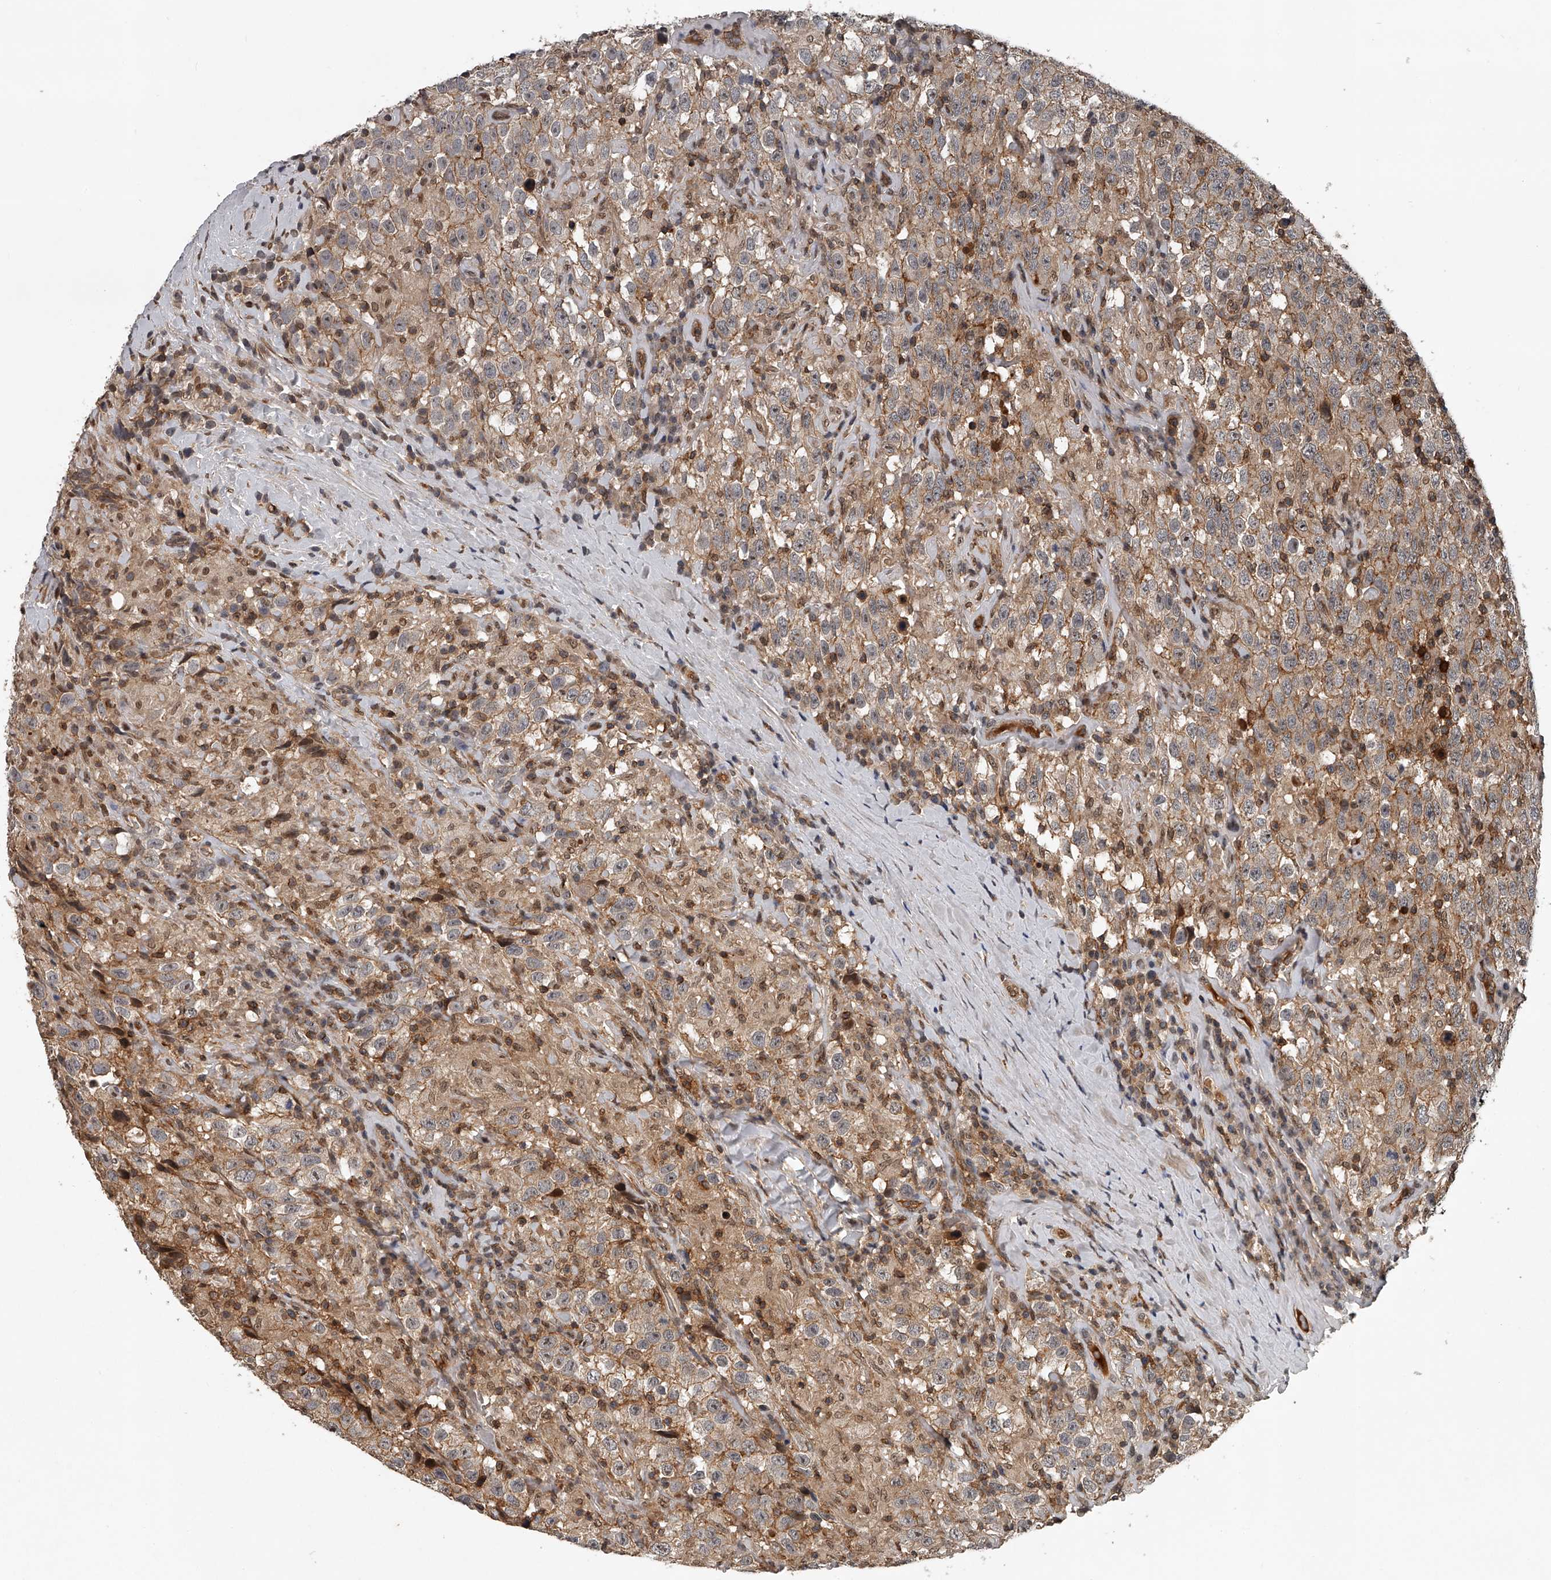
{"staining": {"intensity": "moderate", "quantity": ">75%", "location": "cytoplasmic/membranous"}, "tissue": "testis cancer", "cell_type": "Tumor cells", "image_type": "cancer", "snomed": [{"axis": "morphology", "description": "Seminoma, NOS"}, {"axis": "topography", "description": "Testis"}], "caption": "A brown stain shows moderate cytoplasmic/membranous staining of a protein in human testis cancer tumor cells. Using DAB (3,3'-diaminobenzidine) (brown) and hematoxylin (blue) stains, captured at high magnification using brightfield microscopy.", "gene": "PLEKHG1", "patient": {"sex": "male", "age": 41}}